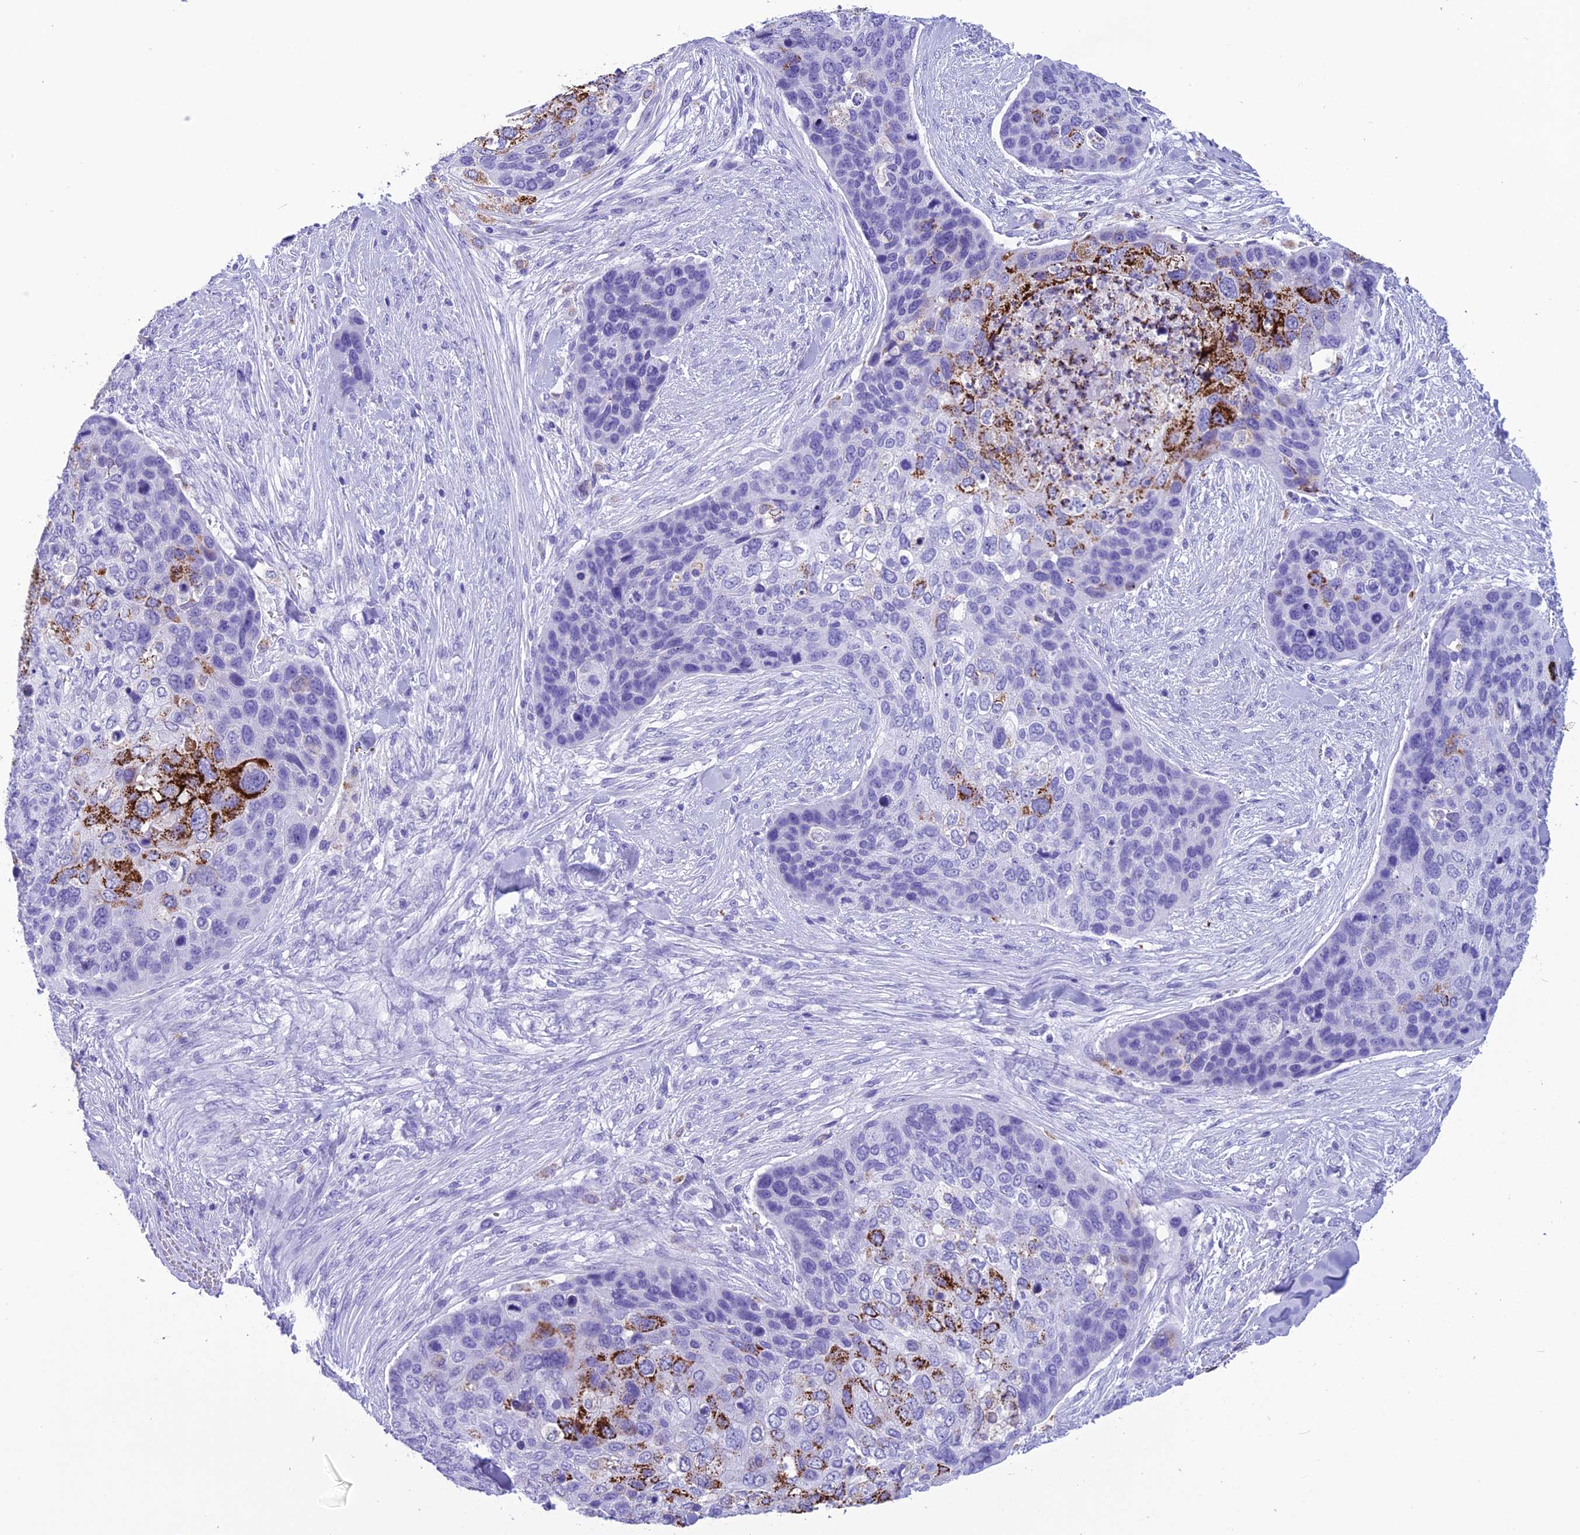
{"staining": {"intensity": "strong", "quantity": "<25%", "location": "cytoplasmic/membranous"}, "tissue": "skin cancer", "cell_type": "Tumor cells", "image_type": "cancer", "snomed": [{"axis": "morphology", "description": "Basal cell carcinoma"}, {"axis": "topography", "description": "Skin"}], "caption": "Protein positivity by IHC exhibits strong cytoplasmic/membranous positivity in about <25% of tumor cells in skin cancer. (IHC, brightfield microscopy, high magnification).", "gene": "TRAM1L1", "patient": {"sex": "female", "age": 74}}